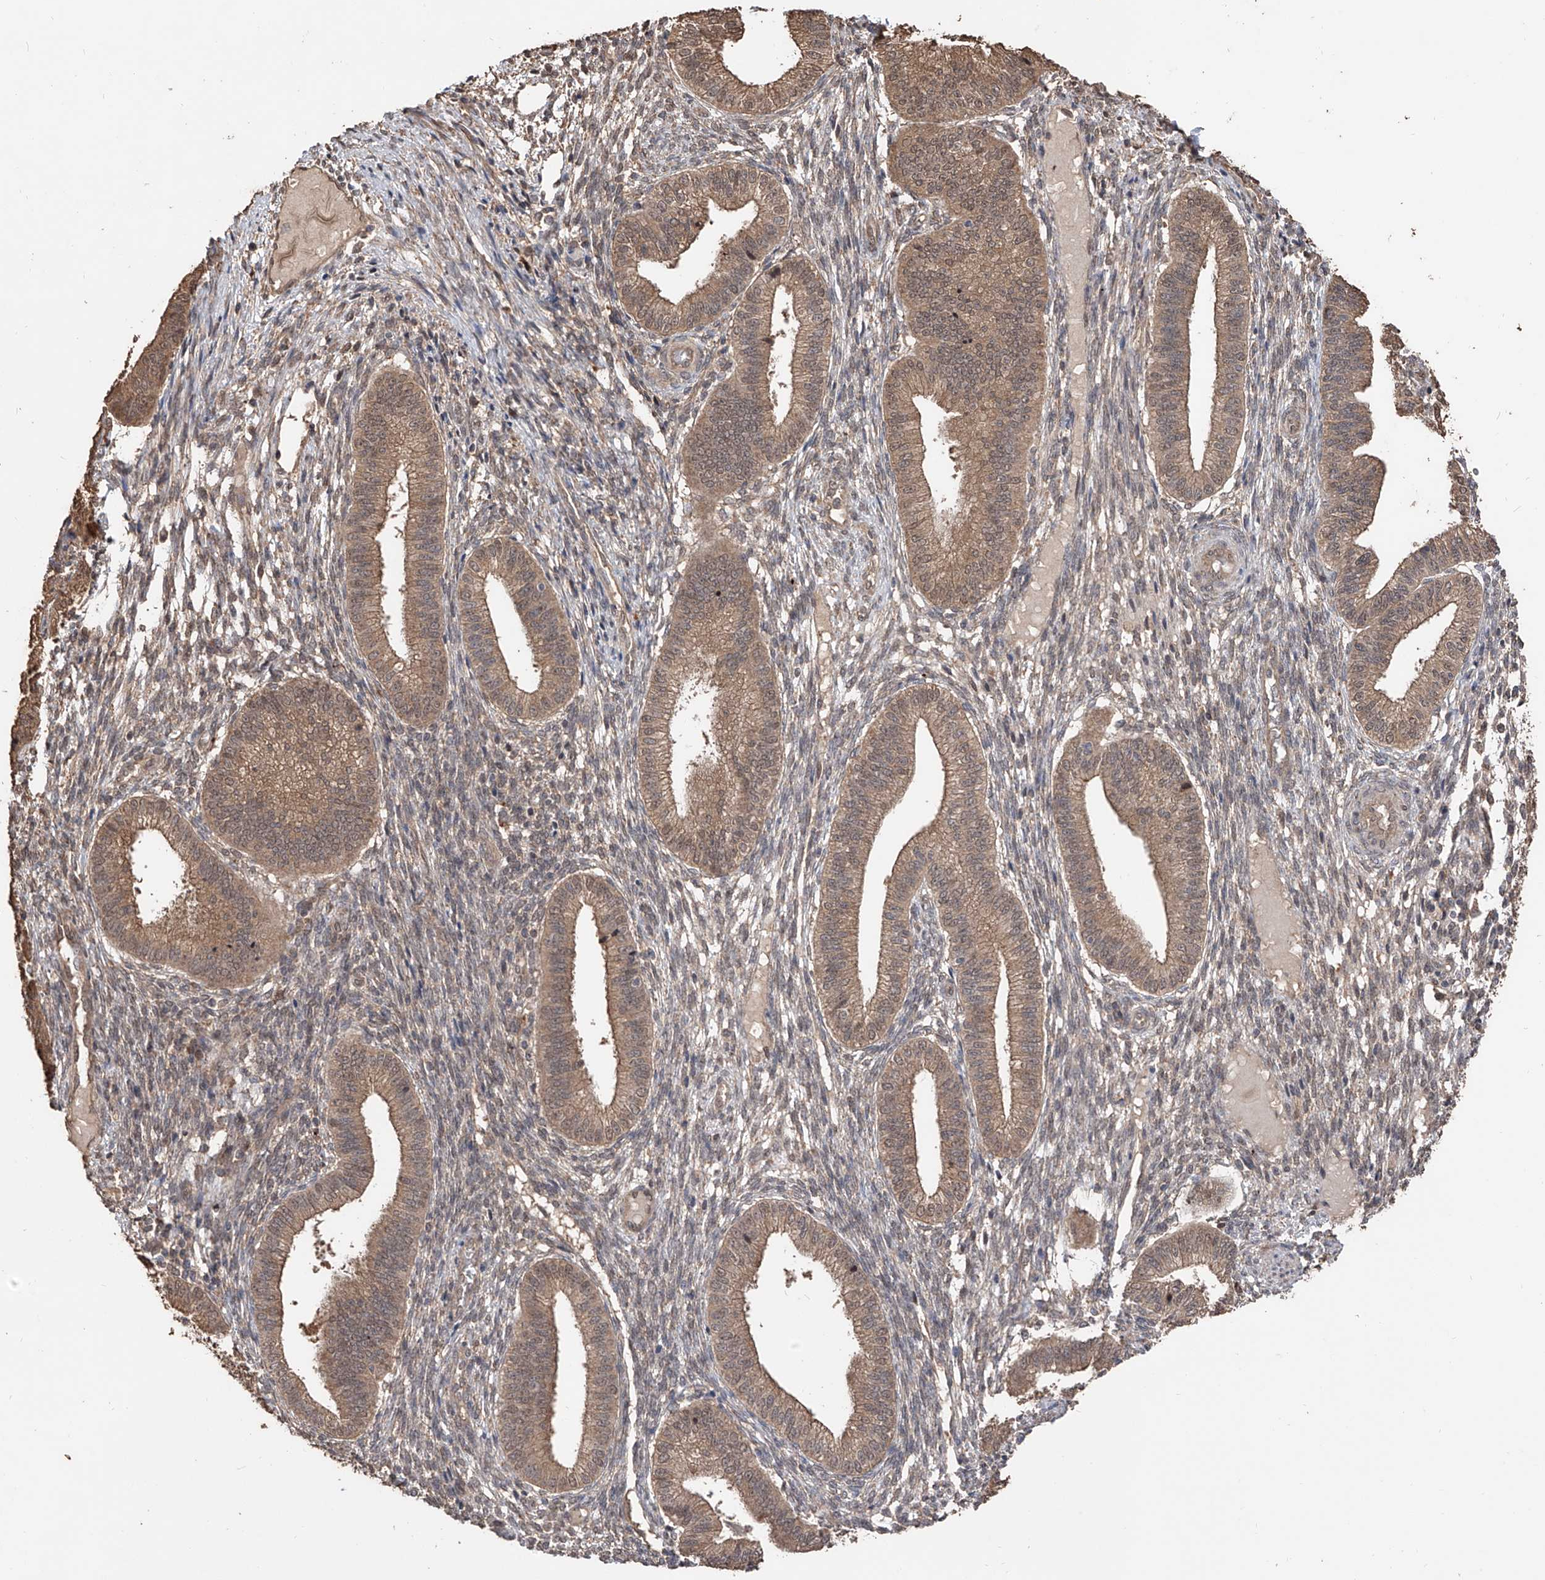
{"staining": {"intensity": "moderate", "quantity": "<25%", "location": "cytoplasmic/membranous,nuclear"}, "tissue": "endometrium", "cell_type": "Cells in endometrial stroma", "image_type": "normal", "snomed": [{"axis": "morphology", "description": "Normal tissue, NOS"}, {"axis": "topography", "description": "Endometrium"}], "caption": "IHC staining of unremarkable endometrium, which reveals low levels of moderate cytoplasmic/membranous,nuclear expression in approximately <25% of cells in endometrial stroma indicating moderate cytoplasmic/membranous,nuclear protein staining. The staining was performed using DAB (brown) for protein detection and nuclei were counterstained in hematoxylin (blue).", "gene": "FAM135A", "patient": {"sex": "female", "age": 39}}